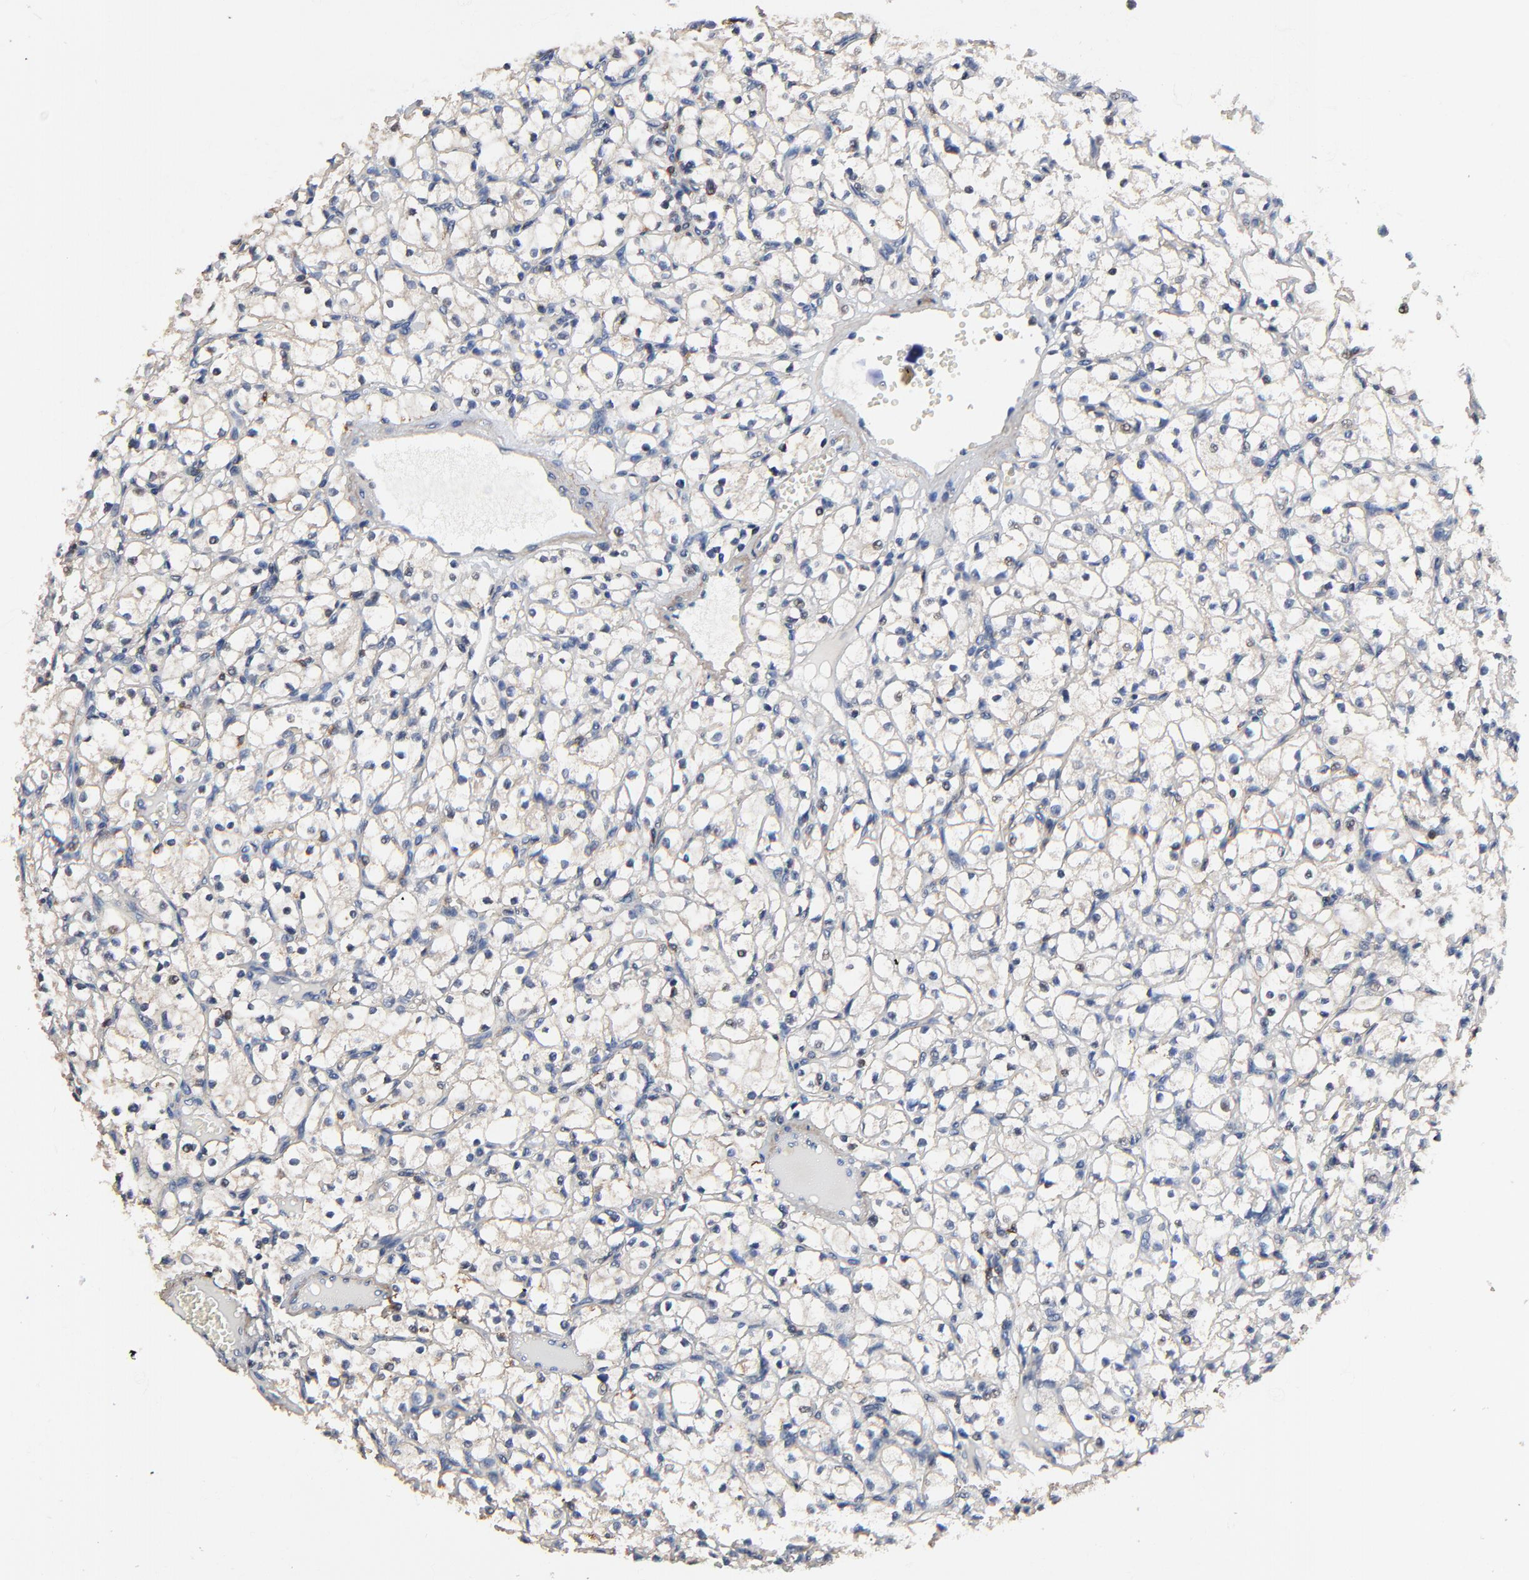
{"staining": {"intensity": "negative", "quantity": "none", "location": "none"}, "tissue": "renal cancer", "cell_type": "Tumor cells", "image_type": "cancer", "snomed": [{"axis": "morphology", "description": "Adenocarcinoma, NOS"}, {"axis": "topography", "description": "Kidney"}], "caption": "IHC of renal cancer (adenocarcinoma) demonstrates no positivity in tumor cells.", "gene": "SKAP1", "patient": {"sex": "male", "age": 61}}